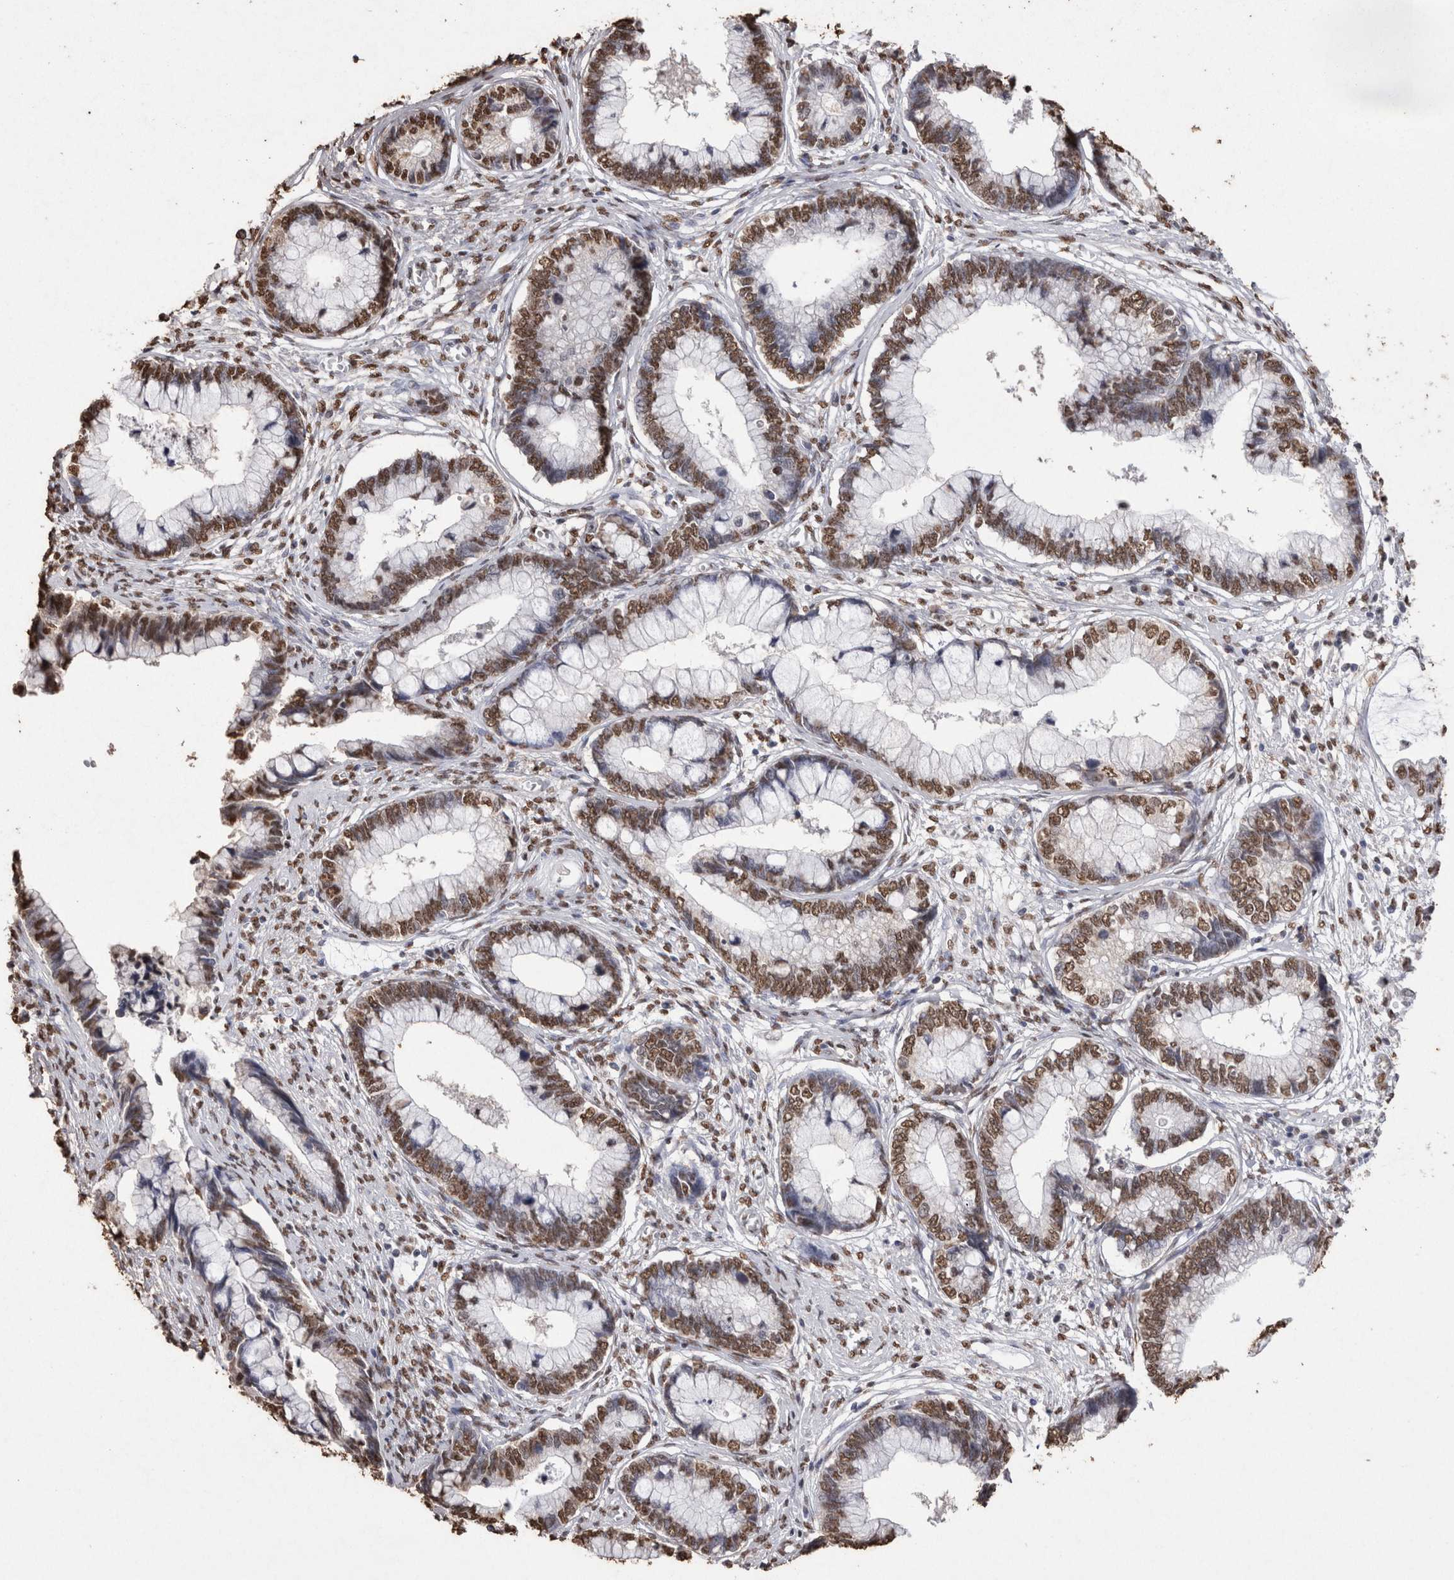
{"staining": {"intensity": "moderate", "quantity": ">75%", "location": "nuclear"}, "tissue": "cervical cancer", "cell_type": "Tumor cells", "image_type": "cancer", "snomed": [{"axis": "morphology", "description": "Adenocarcinoma, NOS"}, {"axis": "topography", "description": "Cervix"}], "caption": "Approximately >75% of tumor cells in adenocarcinoma (cervical) exhibit moderate nuclear protein staining as visualized by brown immunohistochemical staining.", "gene": "NTHL1", "patient": {"sex": "female", "age": 44}}